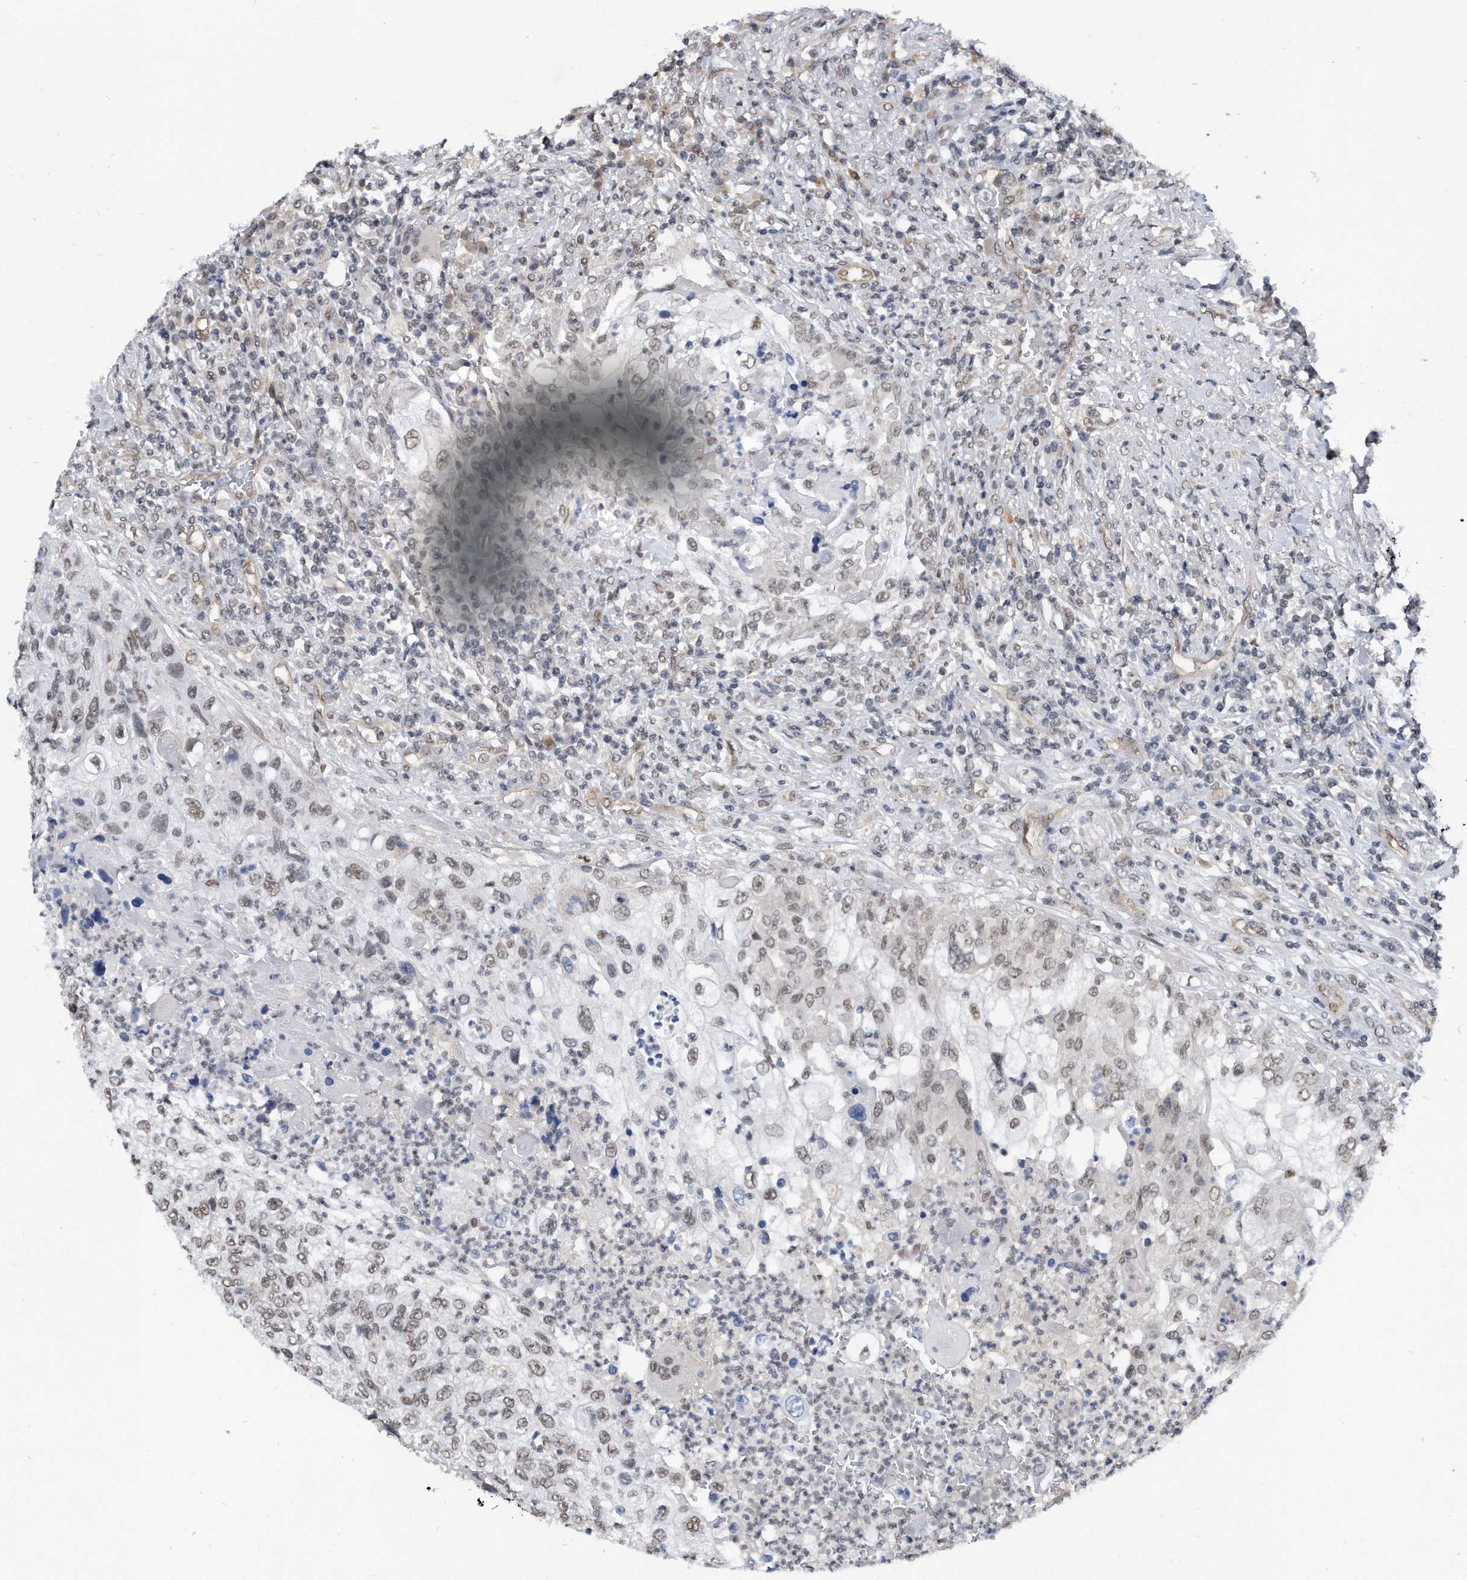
{"staining": {"intensity": "weak", "quantity": "25%-75%", "location": "nuclear"}, "tissue": "urothelial cancer", "cell_type": "Tumor cells", "image_type": "cancer", "snomed": [{"axis": "morphology", "description": "Urothelial carcinoma, High grade"}, {"axis": "topography", "description": "Urinary bladder"}], "caption": "High-magnification brightfield microscopy of urothelial cancer stained with DAB (3,3'-diaminobenzidine) (brown) and counterstained with hematoxylin (blue). tumor cells exhibit weak nuclear positivity is appreciated in about25%-75% of cells.", "gene": "TP53INP1", "patient": {"sex": "female", "age": 60}}